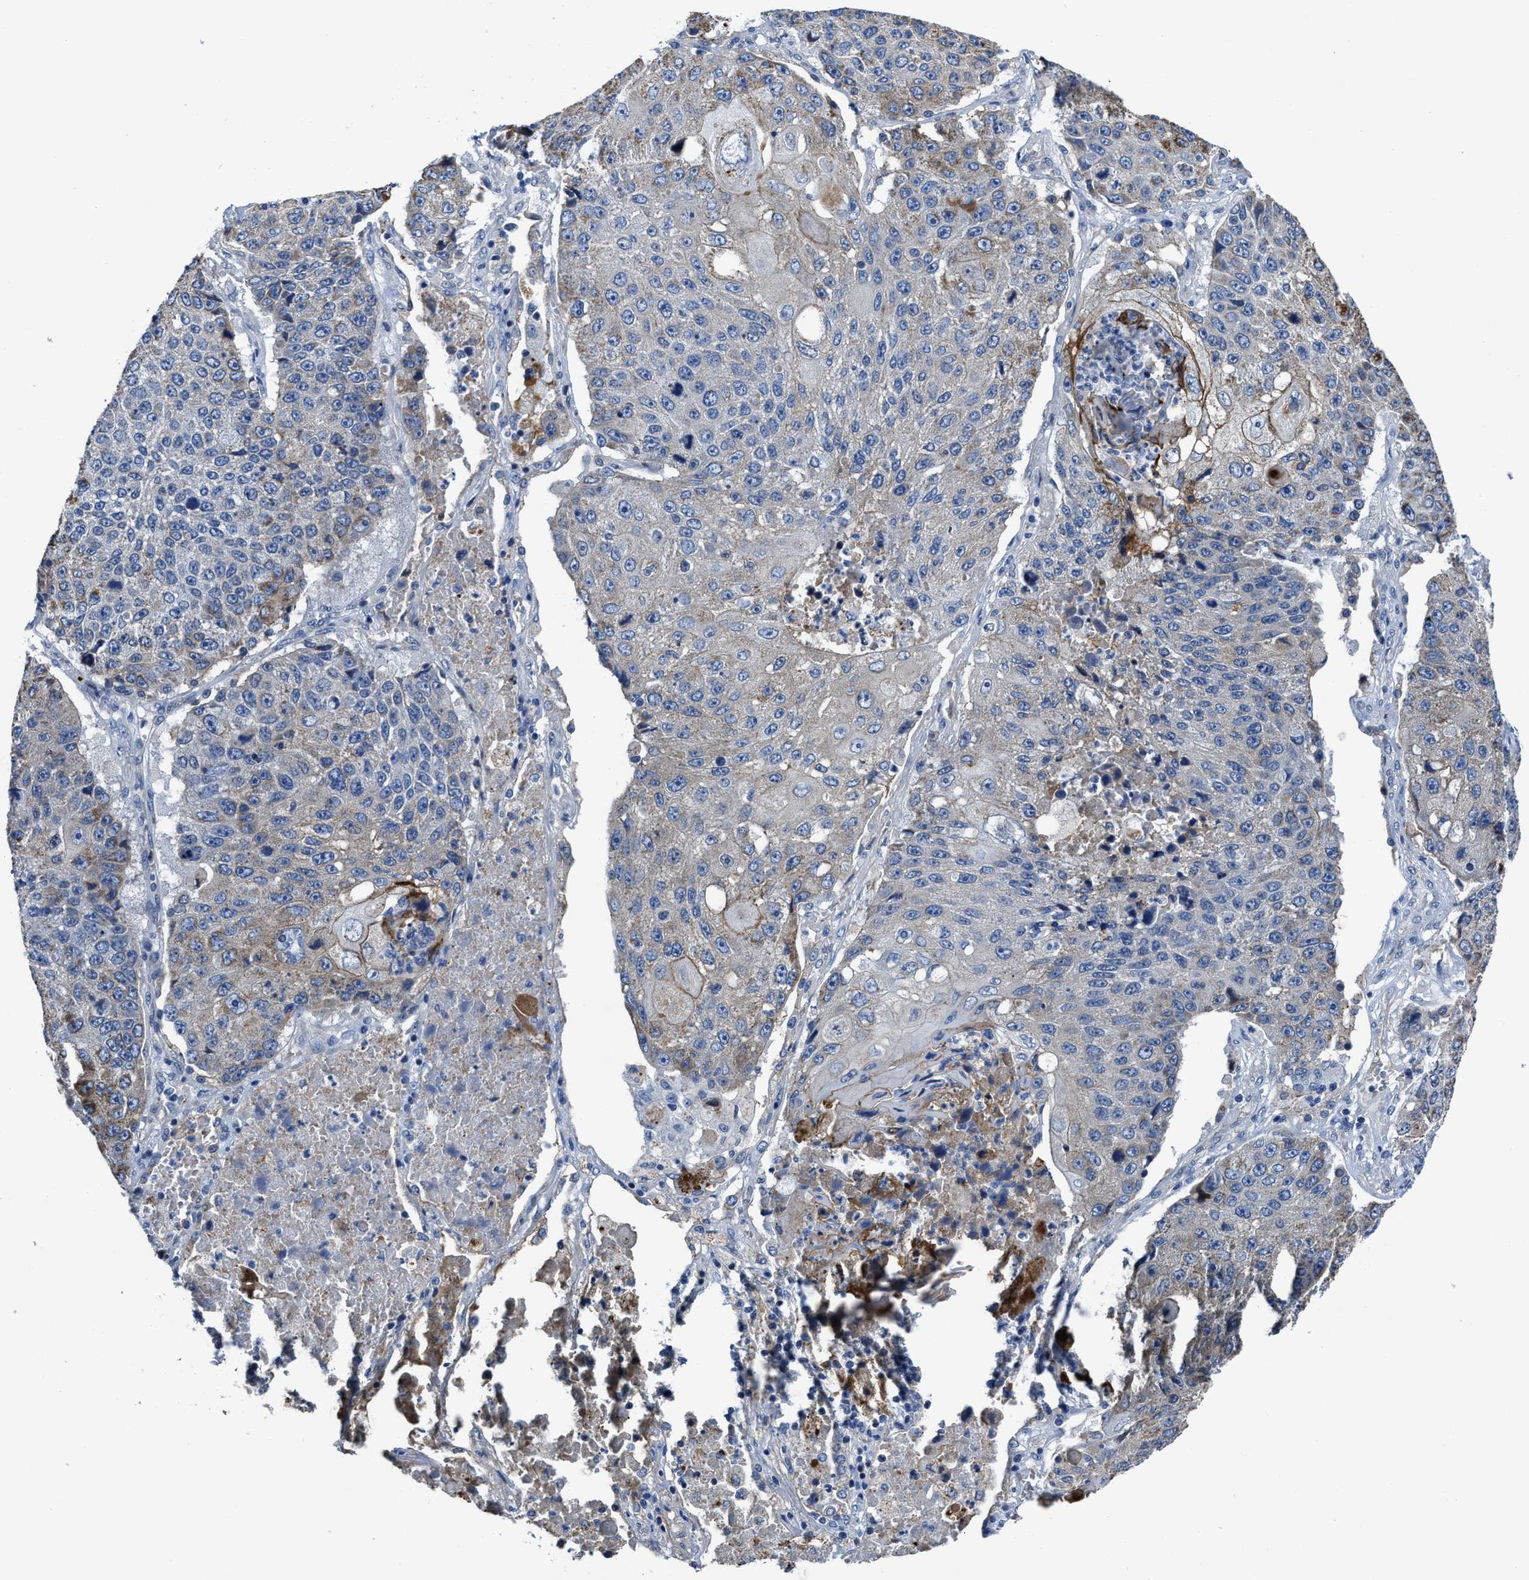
{"staining": {"intensity": "weak", "quantity": "<25%", "location": "cytoplasmic/membranous"}, "tissue": "lung cancer", "cell_type": "Tumor cells", "image_type": "cancer", "snomed": [{"axis": "morphology", "description": "Squamous cell carcinoma, NOS"}, {"axis": "topography", "description": "Lung"}], "caption": "Lung squamous cell carcinoma was stained to show a protein in brown. There is no significant positivity in tumor cells. (Brightfield microscopy of DAB IHC at high magnification).", "gene": "GHITM", "patient": {"sex": "male", "age": 61}}